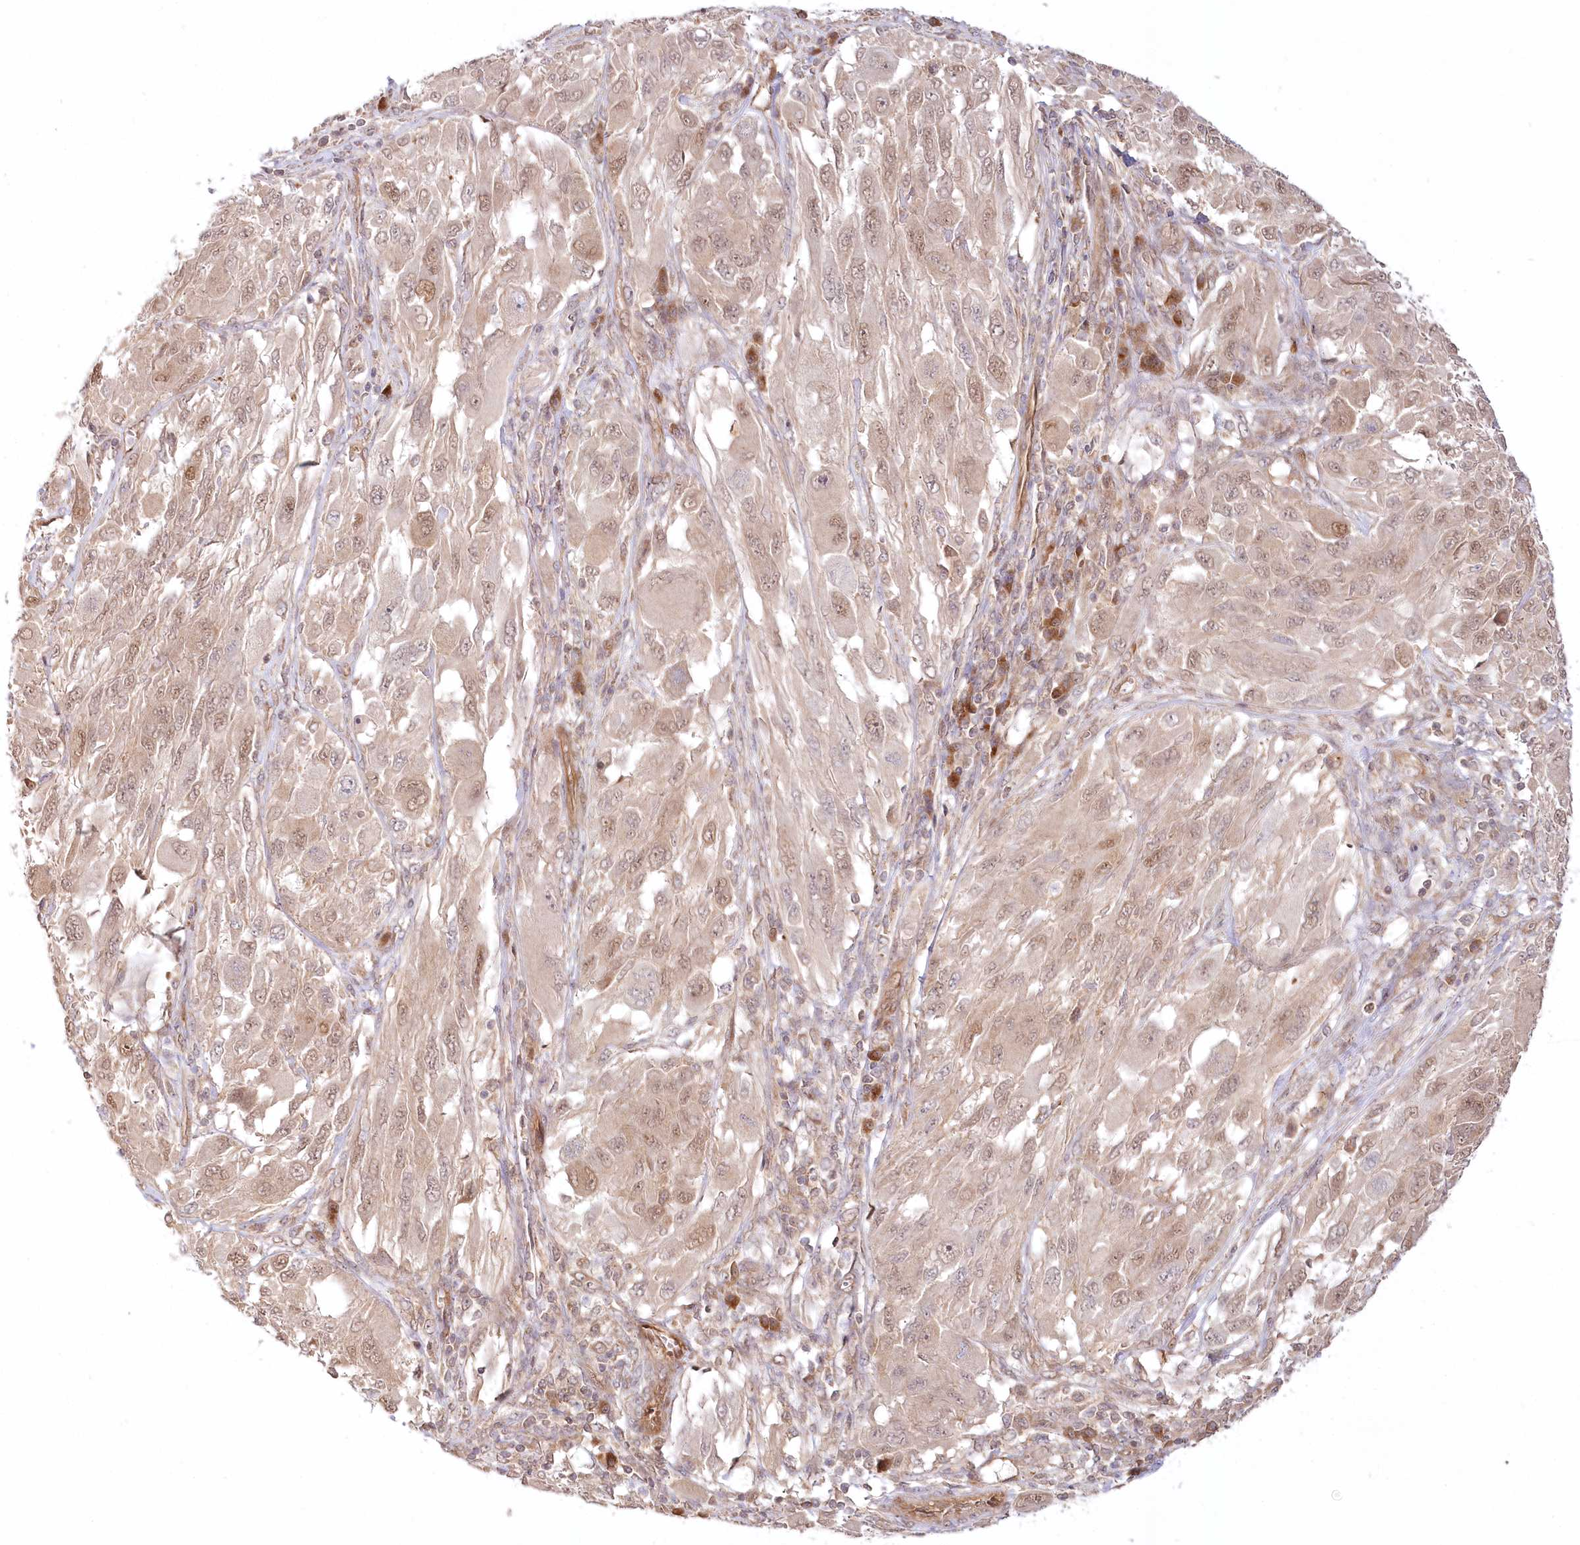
{"staining": {"intensity": "weak", "quantity": ">75%", "location": "cytoplasmic/membranous,nuclear"}, "tissue": "melanoma", "cell_type": "Tumor cells", "image_type": "cancer", "snomed": [{"axis": "morphology", "description": "Malignant melanoma, NOS"}, {"axis": "topography", "description": "Skin"}], "caption": "Melanoma stained with IHC shows weak cytoplasmic/membranous and nuclear expression in about >75% of tumor cells. (DAB = brown stain, brightfield microscopy at high magnification).", "gene": "CEP70", "patient": {"sex": "female", "age": 91}}